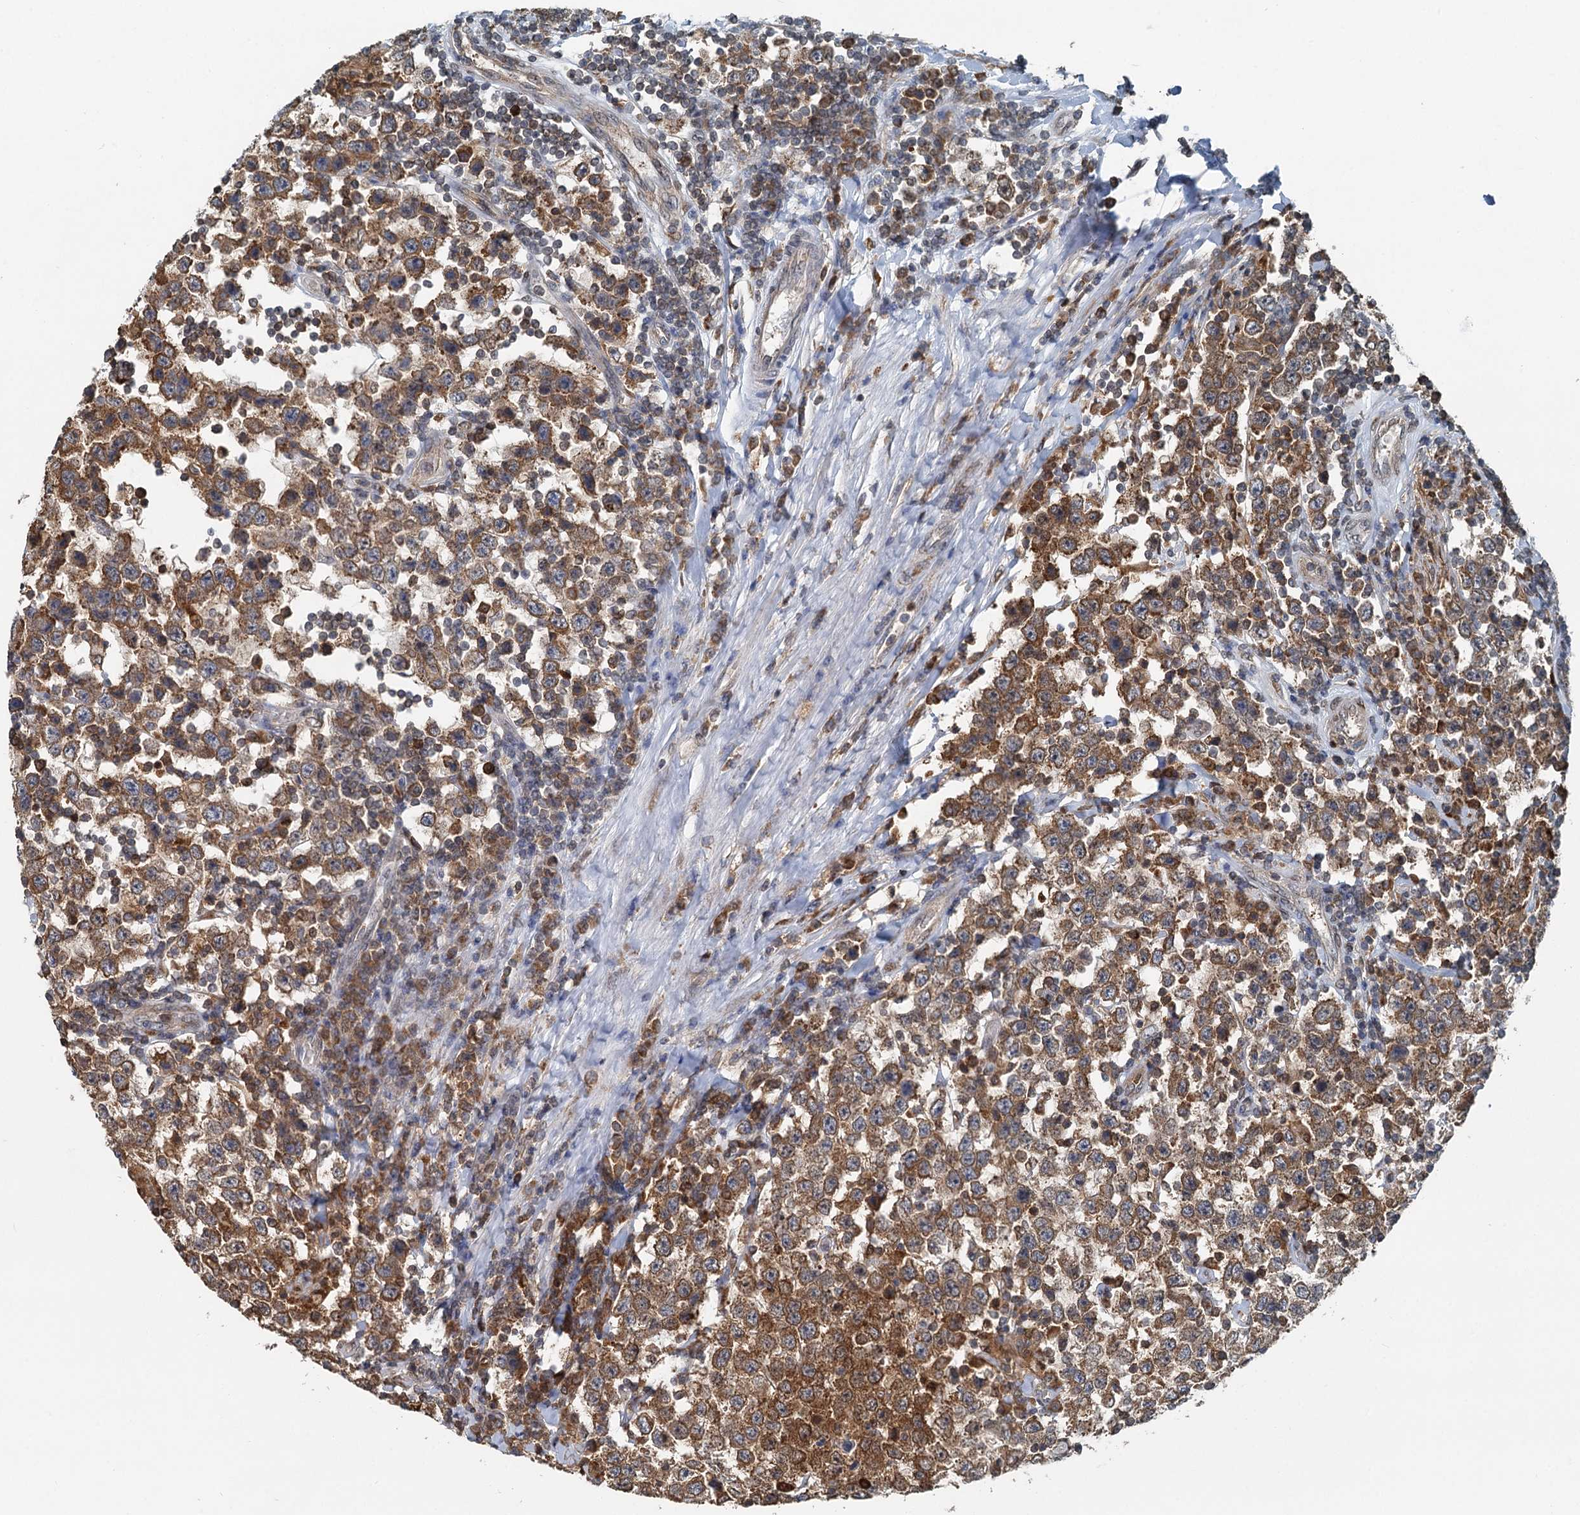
{"staining": {"intensity": "strong", "quantity": ">75%", "location": "cytoplasmic/membranous"}, "tissue": "testis cancer", "cell_type": "Tumor cells", "image_type": "cancer", "snomed": [{"axis": "morphology", "description": "Normal tissue, NOS"}, {"axis": "morphology", "description": "Urothelial carcinoma, High grade"}, {"axis": "morphology", "description": "Seminoma, NOS"}, {"axis": "morphology", "description": "Carcinoma, Embryonal, NOS"}, {"axis": "topography", "description": "Urinary bladder"}, {"axis": "topography", "description": "Testis"}], "caption": "Testis cancer (embryonal carcinoma) stained with DAB immunohistochemistry (IHC) displays high levels of strong cytoplasmic/membranous expression in approximately >75% of tumor cells.", "gene": "GPI", "patient": {"sex": "male", "age": 41}}